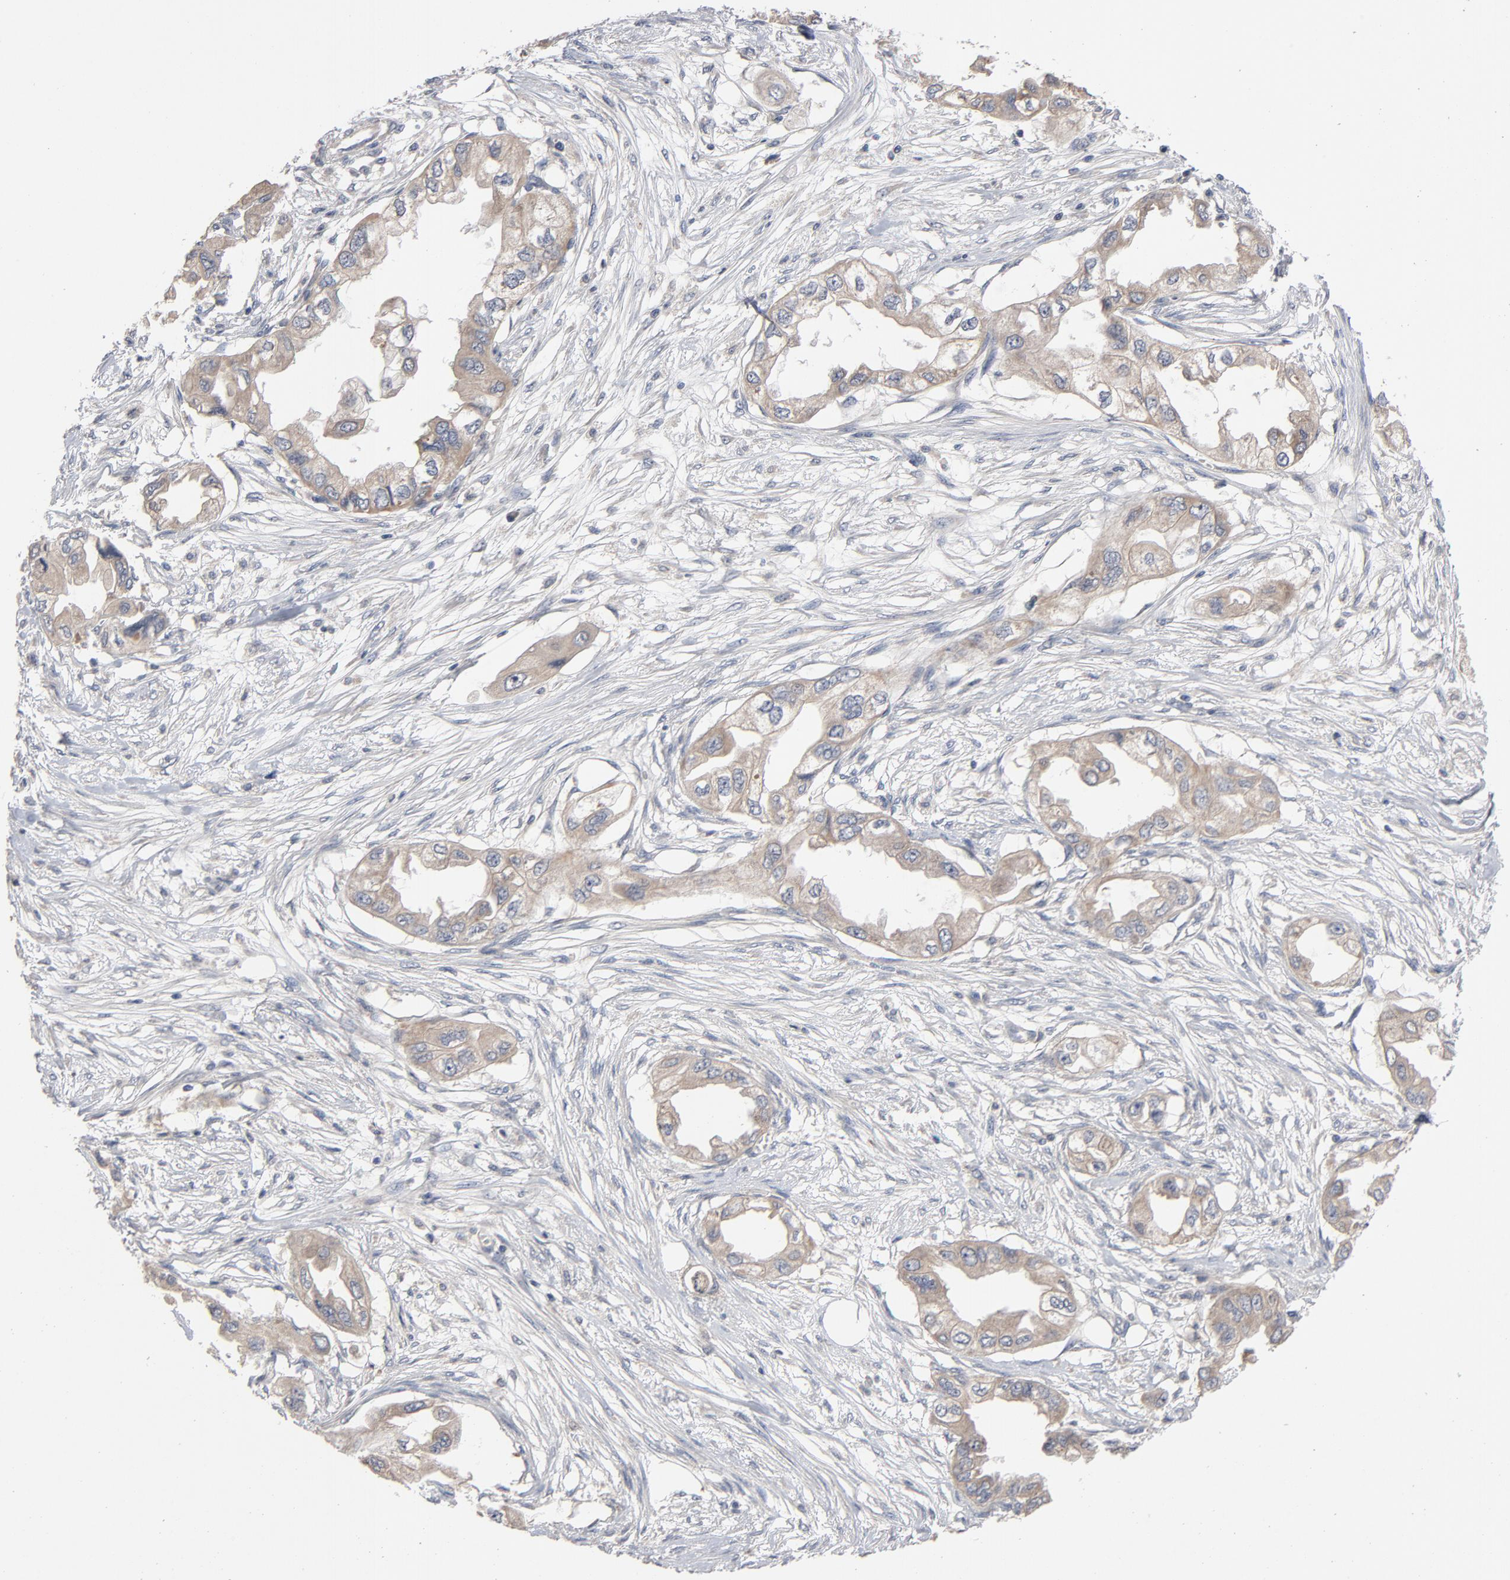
{"staining": {"intensity": "moderate", "quantity": ">75%", "location": "cytoplasmic/membranous"}, "tissue": "endometrial cancer", "cell_type": "Tumor cells", "image_type": "cancer", "snomed": [{"axis": "morphology", "description": "Adenocarcinoma, NOS"}, {"axis": "topography", "description": "Endometrium"}], "caption": "Endometrial adenocarcinoma was stained to show a protein in brown. There is medium levels of moderate cytoplasmic/membranous staining in about >75% of tumor cells.", "gene": "CCDC134", "patient": {"sex": "female", "age": 67}}